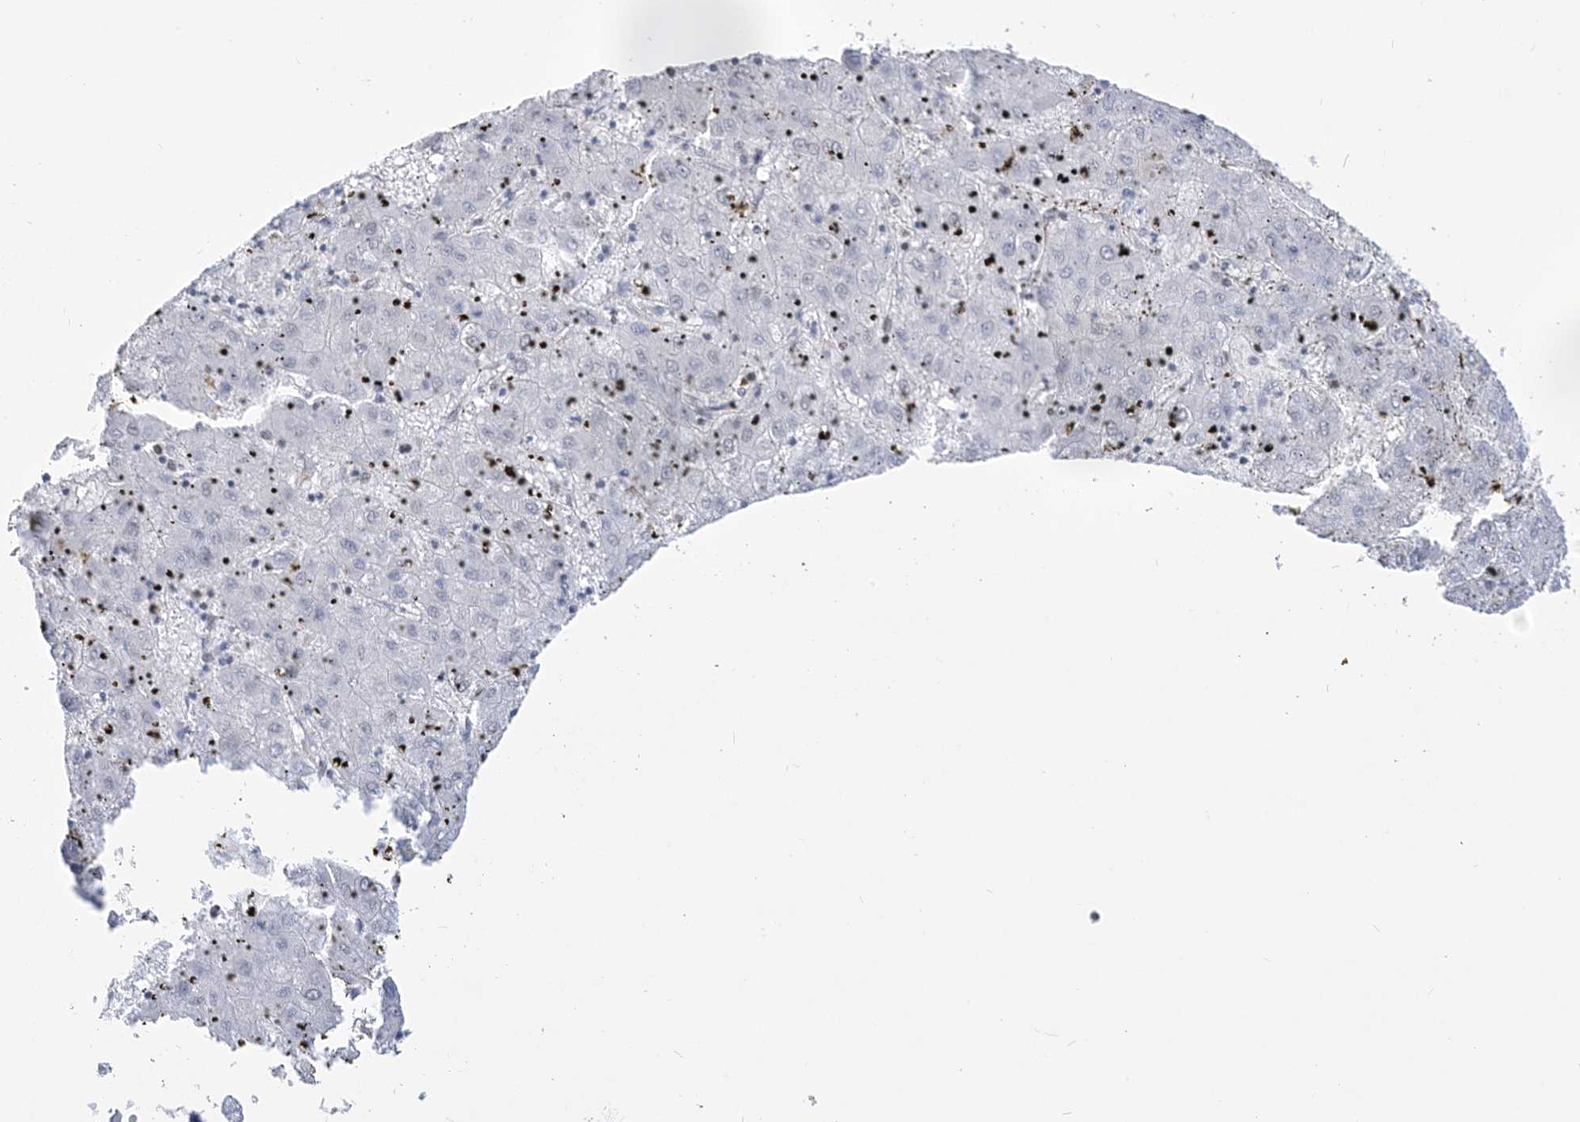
{"staining": {"intensity": "negative", "quantity": "none", "location": "none"}, "tissue": "liver cancer", "cell_type": "Tumor cells", "image_type": "cancer", "snomed": [{"axis": "morphology", "description": "Carcinoma, Hepatocellular, NOS"}, {"axis": "topography", "description": "Liver"}], "caption": "The immunohistochemistry micrograph has no significant positivity in tumor cells of liver cancer (hepatocellular carcinoma) tissue.", "gene": "DDX21", "patient": {"sex": "male", "age": 72}}